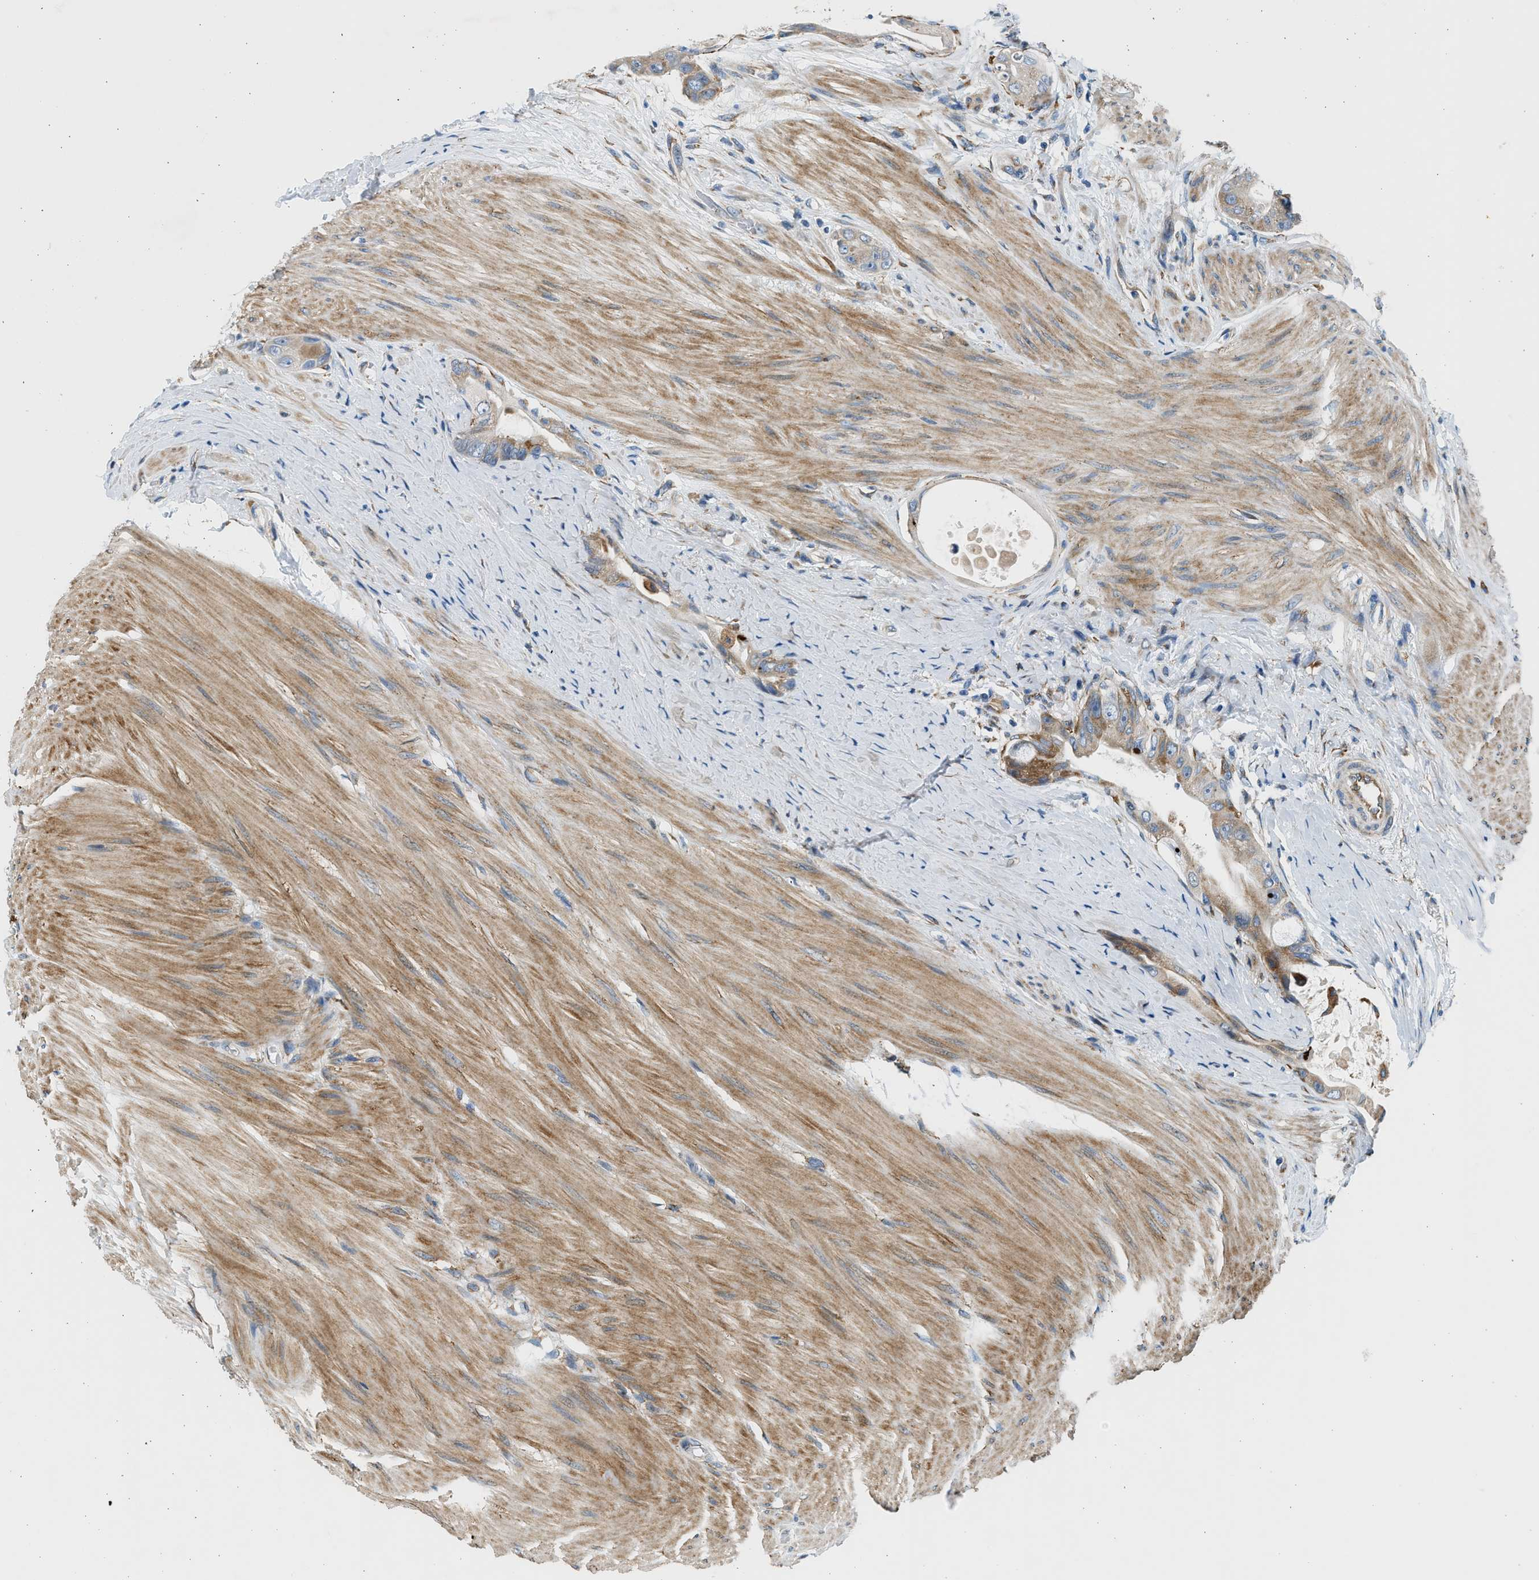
{"staining": {"intensity": "moderate", "quantity": "25%-75%", "location": "cytoplasmic/membranous"}, "tissue": "colorectal cancer", "cell_type": "Tumor cells", "image_type": "cancer", "snomed": [{"axis": "morphology", "description": "Adenocarcinoma, NOS"}, {"axis": "topography", "description": "Rectum"}], "caption": "Immunohistochemistry (IHC) of human adenocarcinoma (colorectal) exhibits medium levels of moderate cytoplasmic/membranous expression in approximately 25%-75% of tumor cells.", "gene": "CNTN6", "patient": {"sex": "male", "age": 51}}